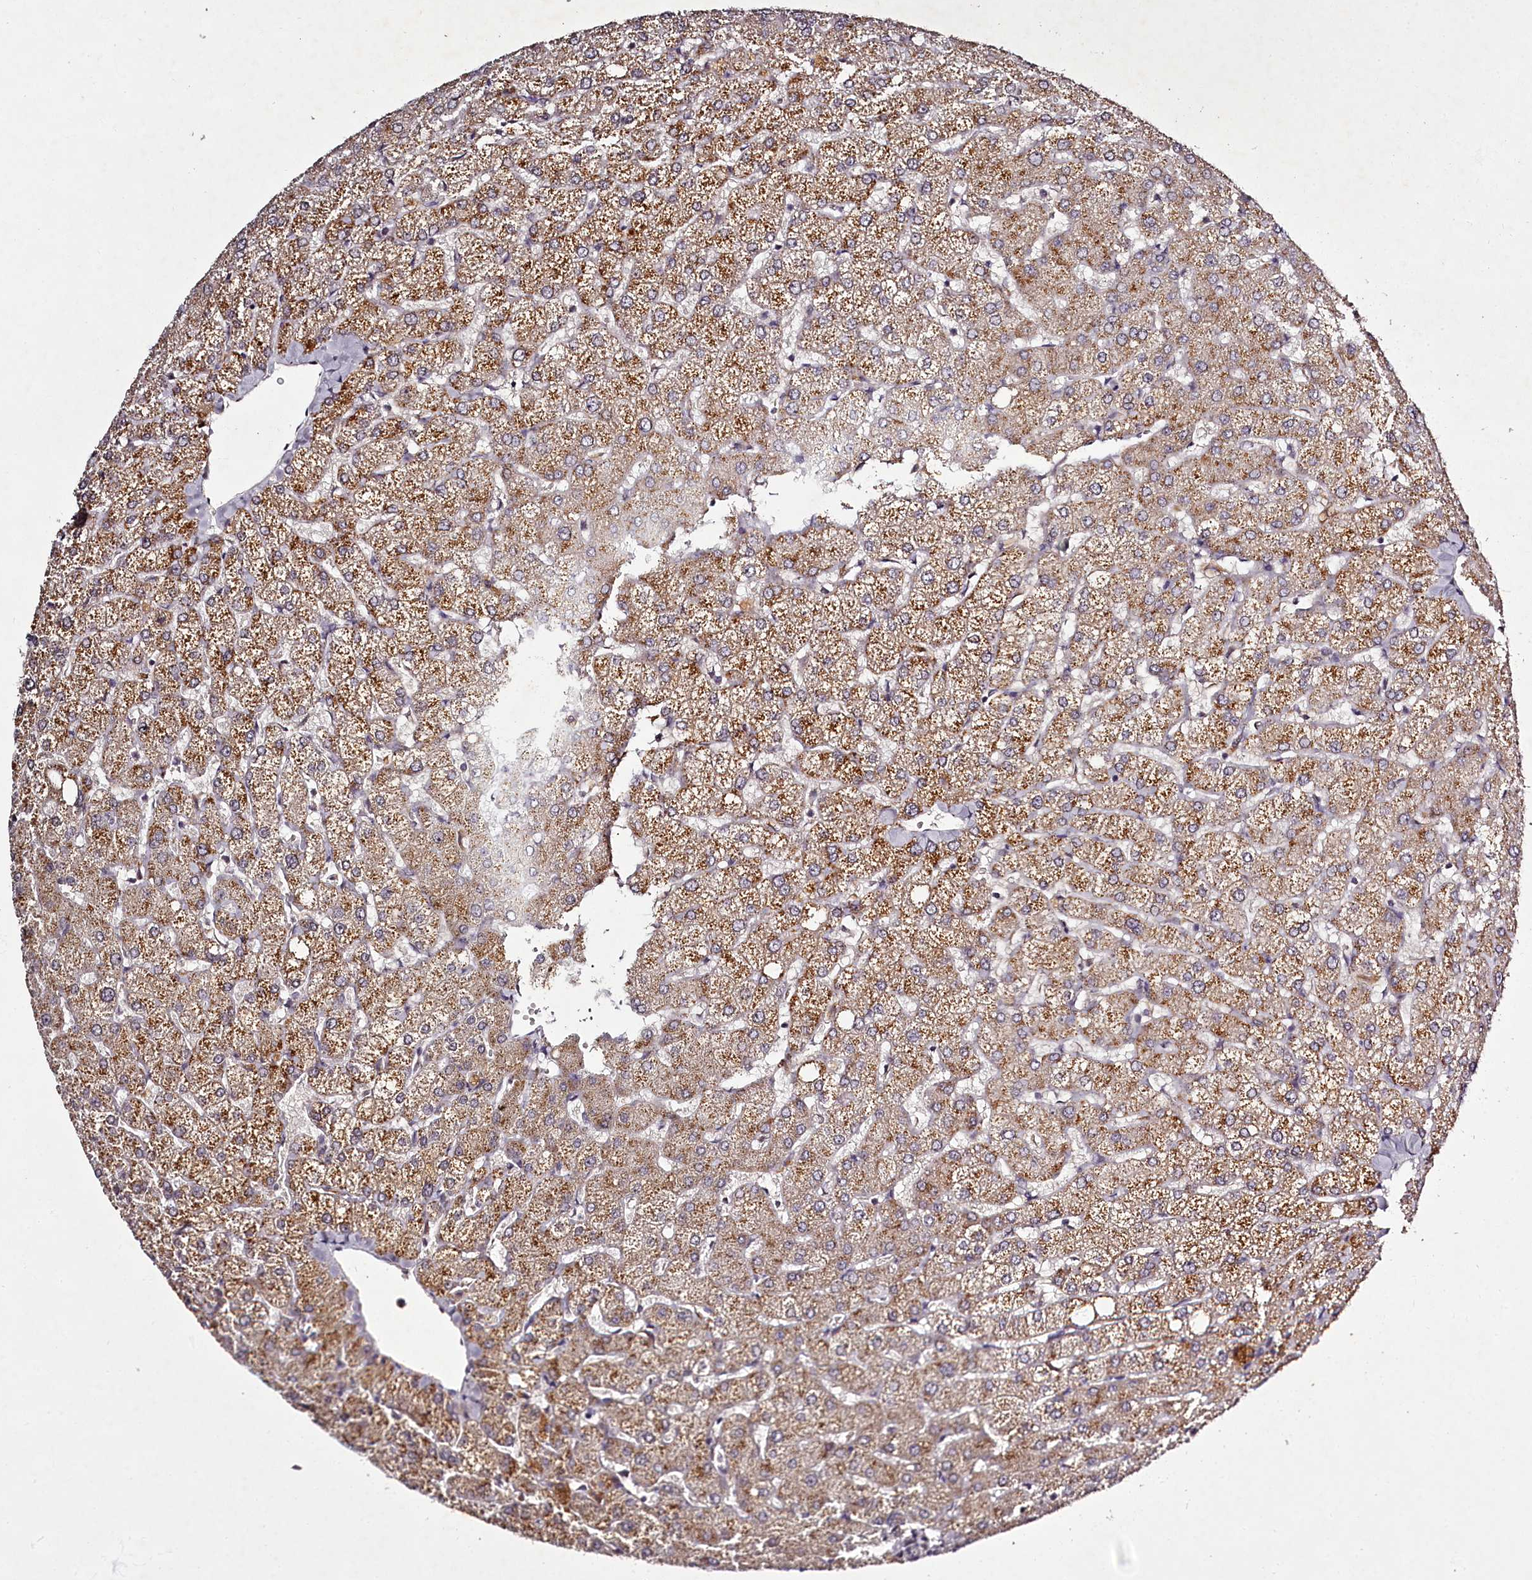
{"staining": {"intensity": "moderate", "quantity": ">75%", "location": "cytoplasmic/membranous"}, "tissue": "liver", "cell_type": "Cholangiocytes", "image_type": "normal", "snomed": [{"axis": "morphology", "description": "Normal tissue, NOS"}, {"axis": "topography", "description": "Liver"}], "caption": "This is an image of immunohistochemistry (IHC) staining of unremarkable liver, which shows moderate staining in the cytoplasmic/membranous of cholangiocytes.", "gene": "RBMXL2", "patient": {"sex": "female", "age": 54}}